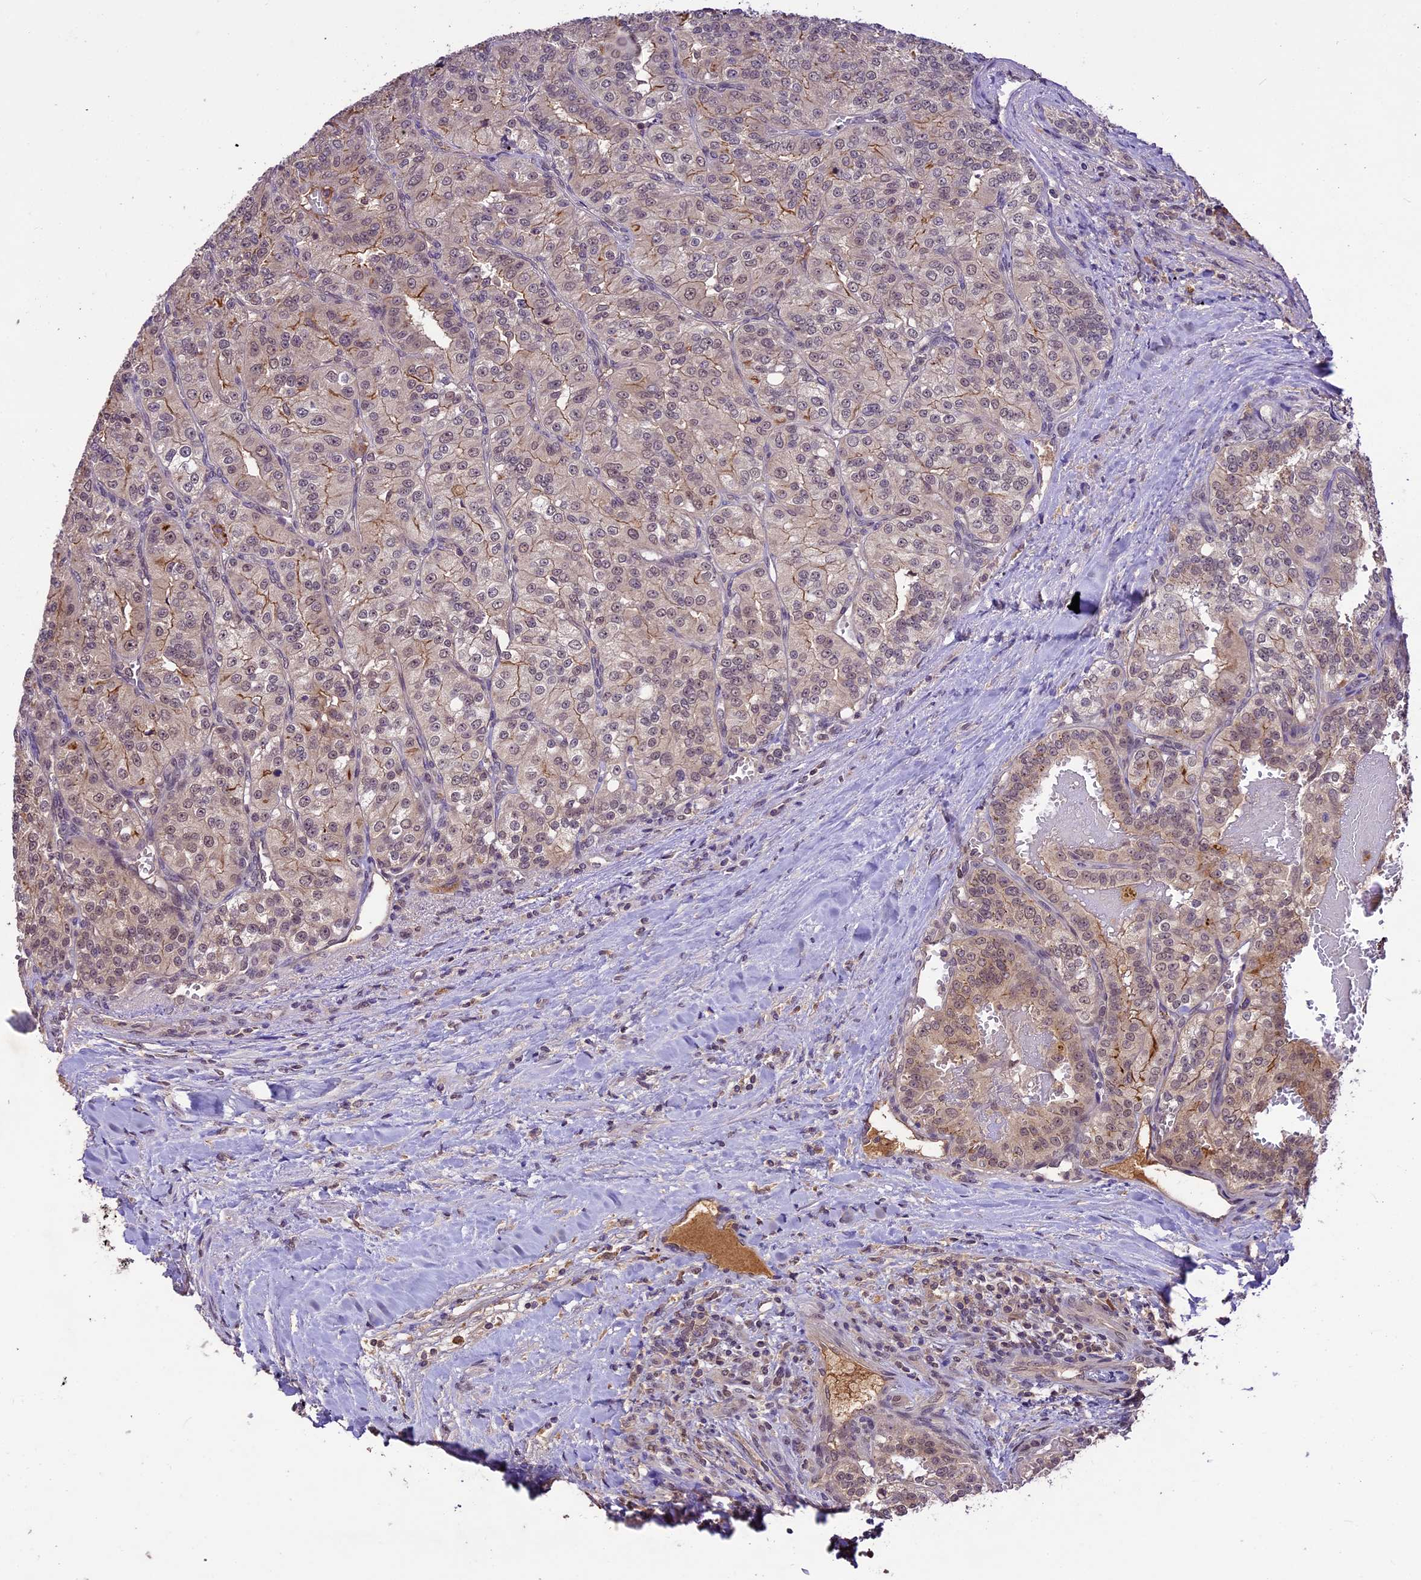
{"staining": {"intensity": "moderate", "quantity": "<25%", "location": "cytoplasmic/membranous,nuclear"}, "tissue": "renal cancer", "cell_type": "Tumor cells", "image_type": "cancer", "snomed": [{"axis": "morphology", "description": "Adenocarcinoma, NOS"}, {"axis": "topography", "description": "Kidney"}], "caption": "Renal cancer stained with a protein marker exhibits moderate staining in tumor cells.", "gene": "ATP10A", "patient": {"sex": "female", "age": 63}}